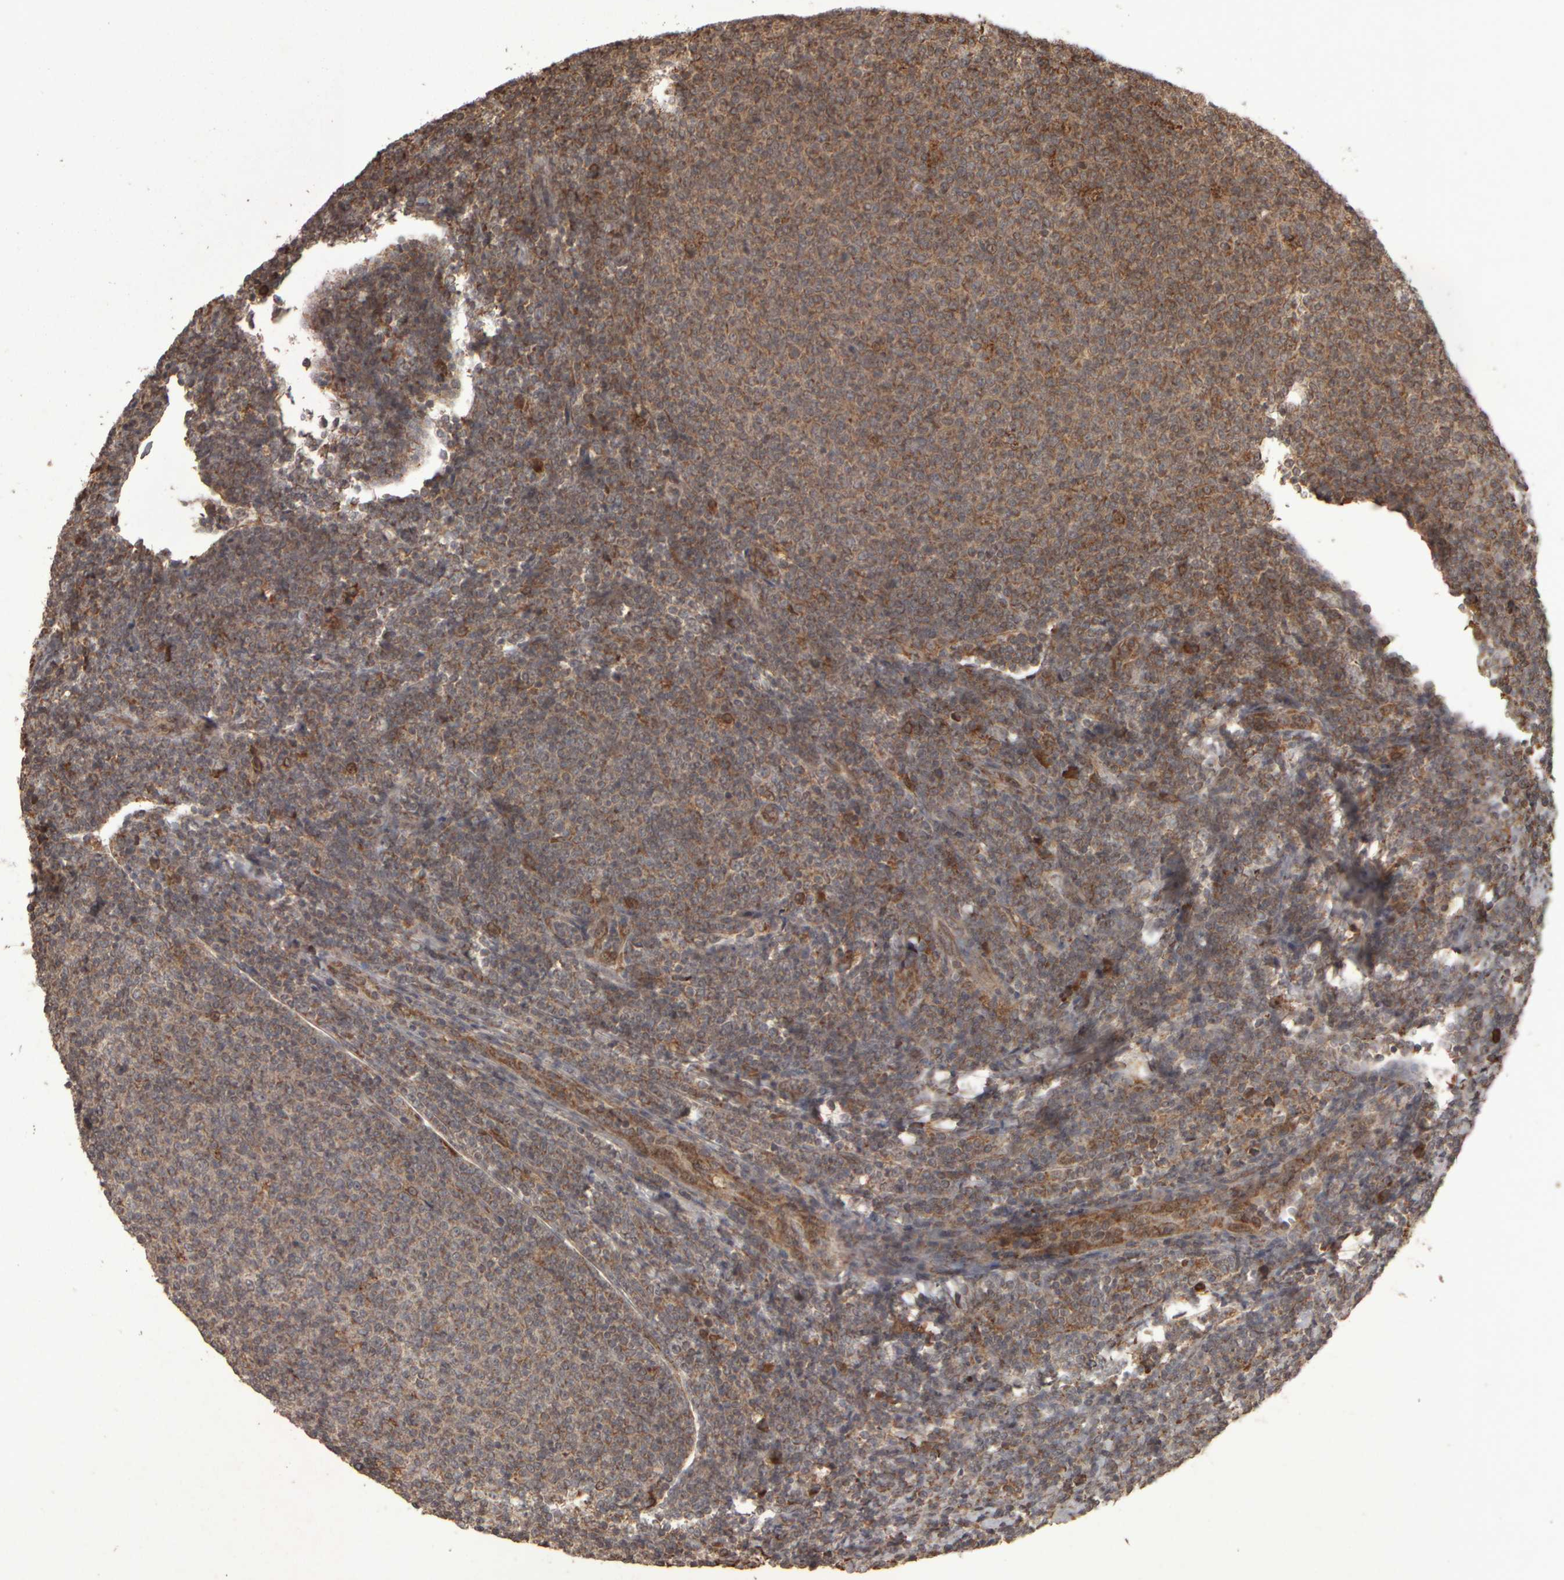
{"staining": {"intensity": "moderate", "quantity": ">75%", "location": "cytoplasmic/membranous"}, "tissue": "lymphoma", "cell_type": "Tumor cells", "image_type": "cancer", "snomed": [{"axis": "morphology", "description": "Malignant lymphoma, non-Hodgkin's type, Low grade"}, {"axis": "topography", "description": "Lymph node"}], "caption": "DAB immunohistochemical staining of human malignant lymphoma, non-Hodgkin's type (low-grade) shows moderate cytoplasmic/membranous protein staining in approximately >75% of tumor cells. (DAB IHC, brown staining for protein, blue staining for nuclei).", "gene": "AGBL3", "patient": {"sex": "male", "age": 66}}